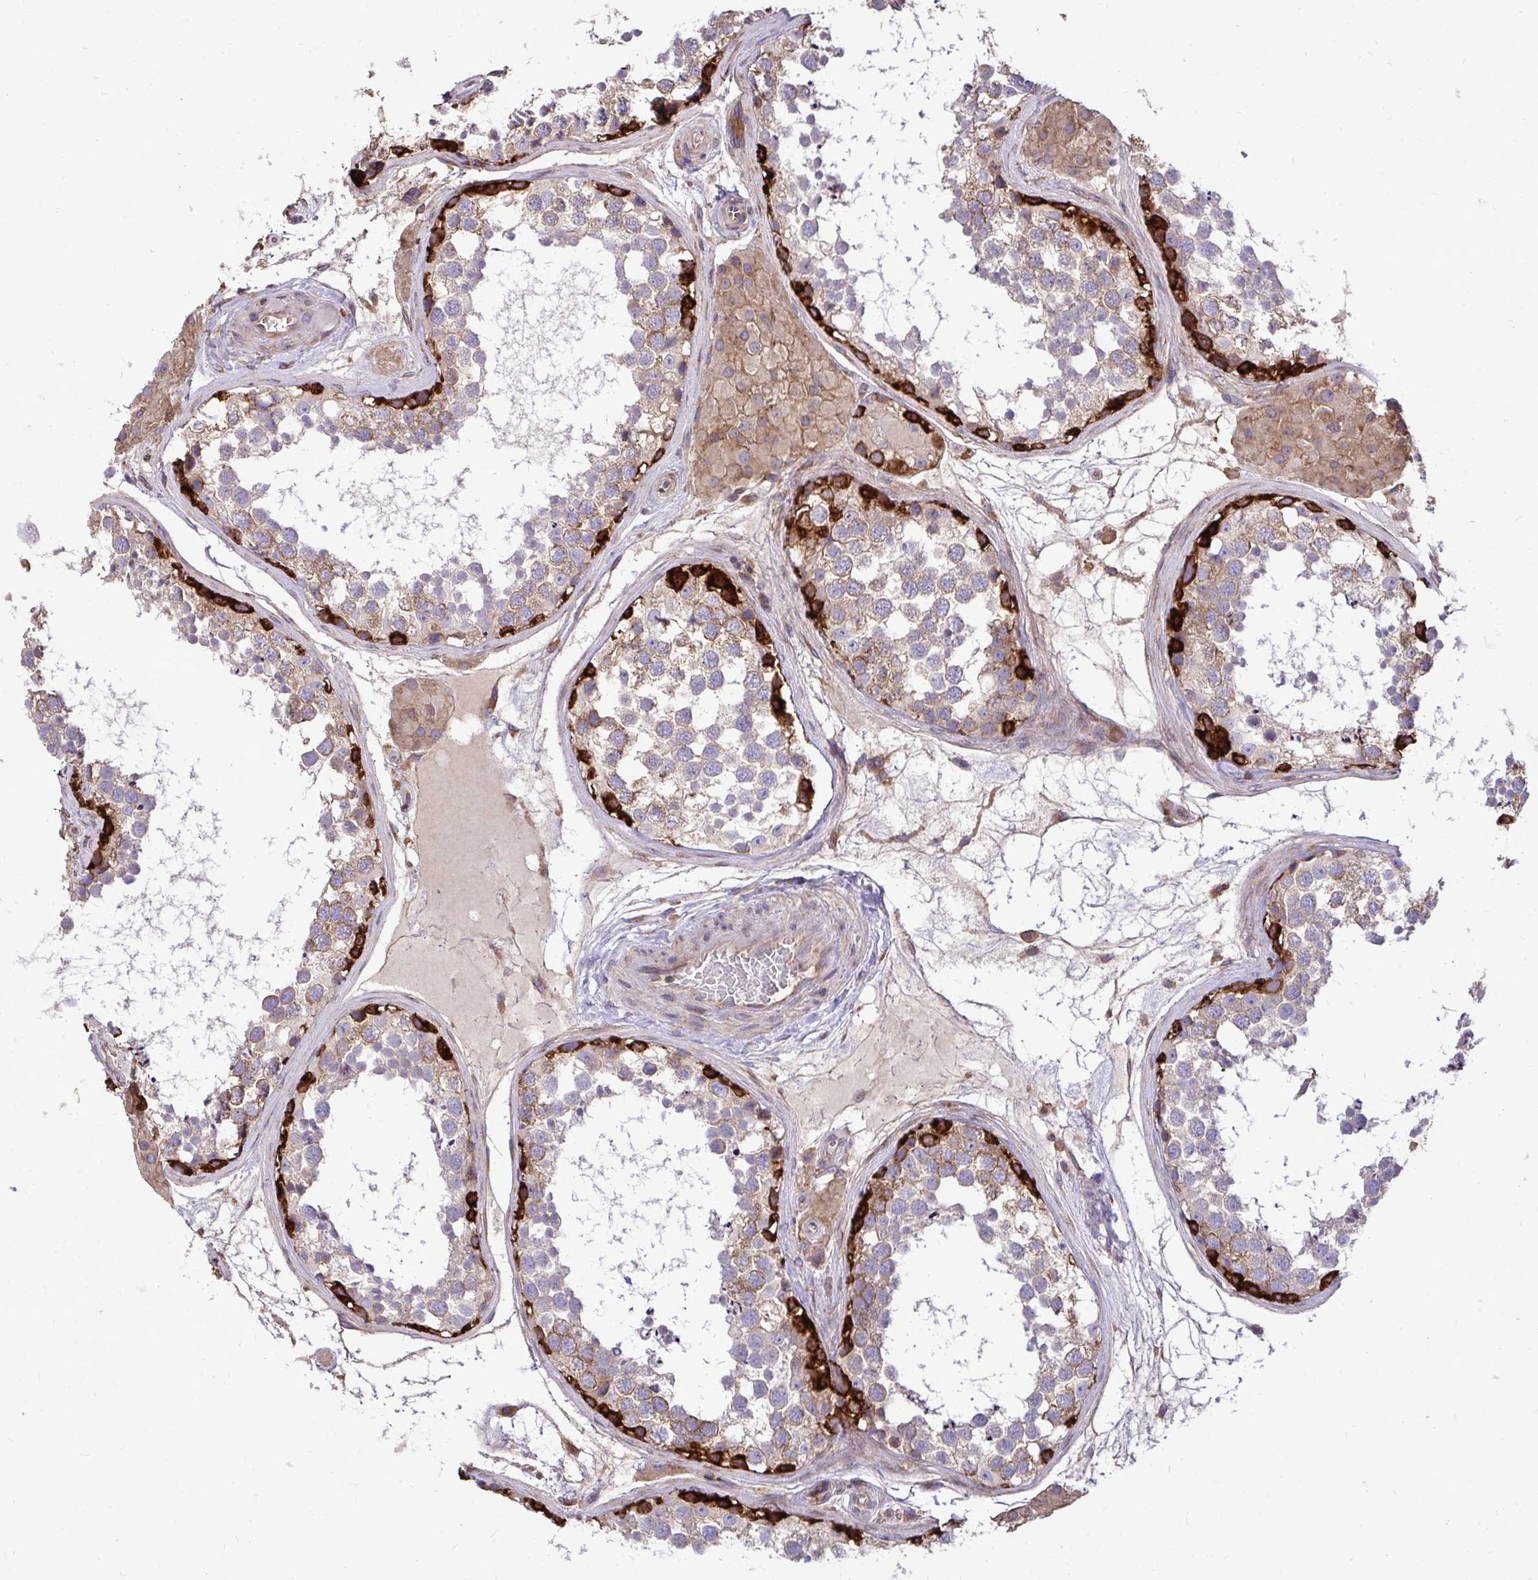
{"staining": {"intensity": "strong", "quantity": "<25%", "location": "cytoplasmic/membranous"}, "tissue": "testis", "cell_type": "Cells in seminiferous ducts", "image_type": "normal", "snomed": [{"axis": "morphology", "description": "Normal tissue, NOS"}, {"axis": "morphology", "description": "Seminoma, NOS"}, {"axis": "topography", "description": "Testis"}], "caption": "IHC of normal human testis reveals medium levels of strong cytoplasmic/membranous staining in about <25% of cells in seminiferous ducts.", "gene": "FMR1", "patient": {"sex": "male", "age": 65}}